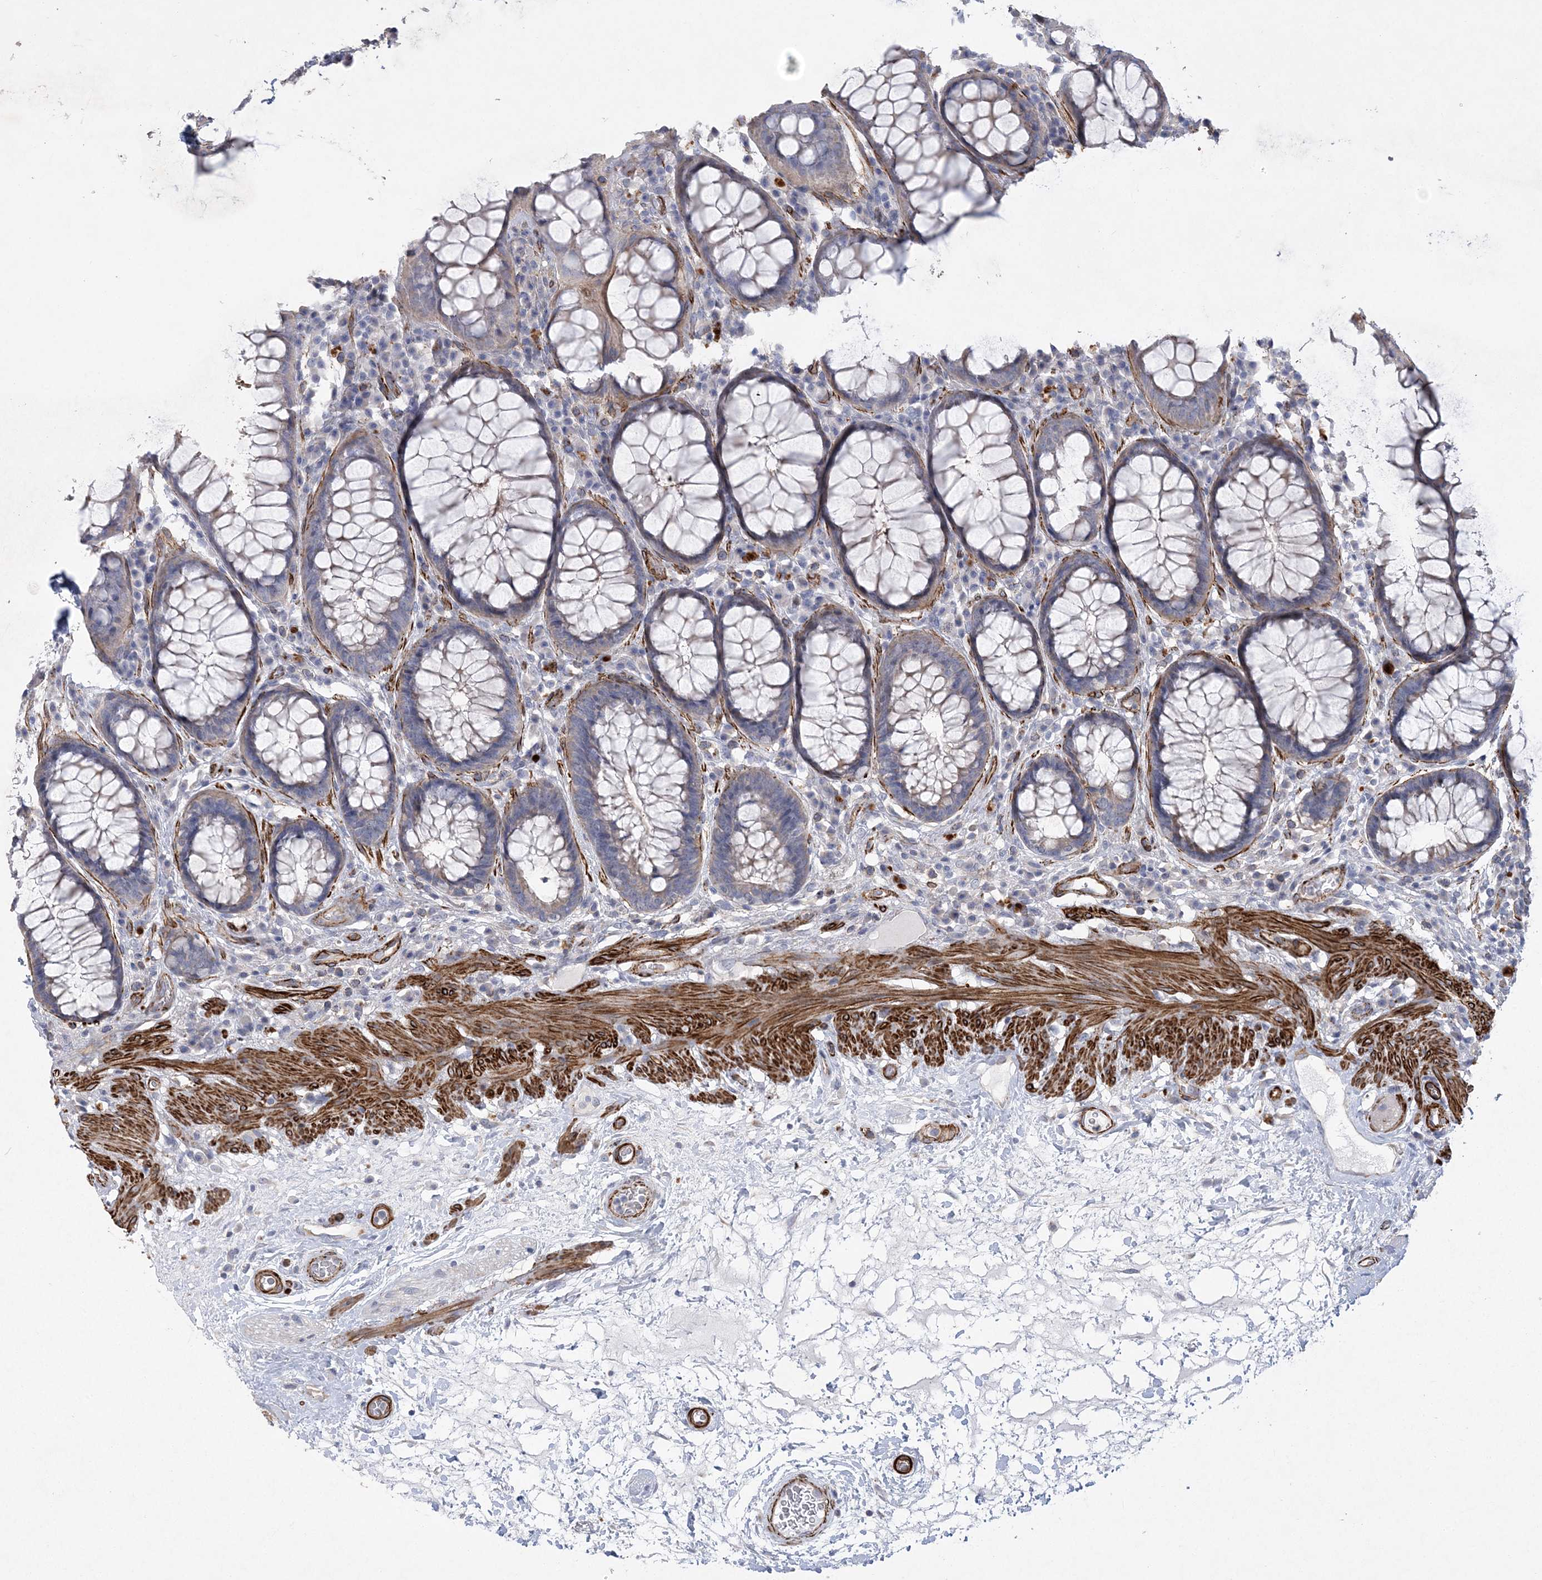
{"staining": {"intensity": "weak", "quantity": "<25%", "location": "cytoplasmic/membranous"}, "tissue": "rectum", "cell_type": "Glandular cells", "image_type": "normal", "snomed": [{"axis": "morphology", "description": "Normal tissue, NOS"}, {"axis": "topography", "description": "Rectum"}], "caption": "Immunohistochemistry of unremarkable human rectum shows no expression in glandular cells. (DAB immunohistochemistry (IHC) visualized using brightfield microscopy, high magnification).", "gene": "ARSJ", "patient": {"sex": "male", "age": 64}}